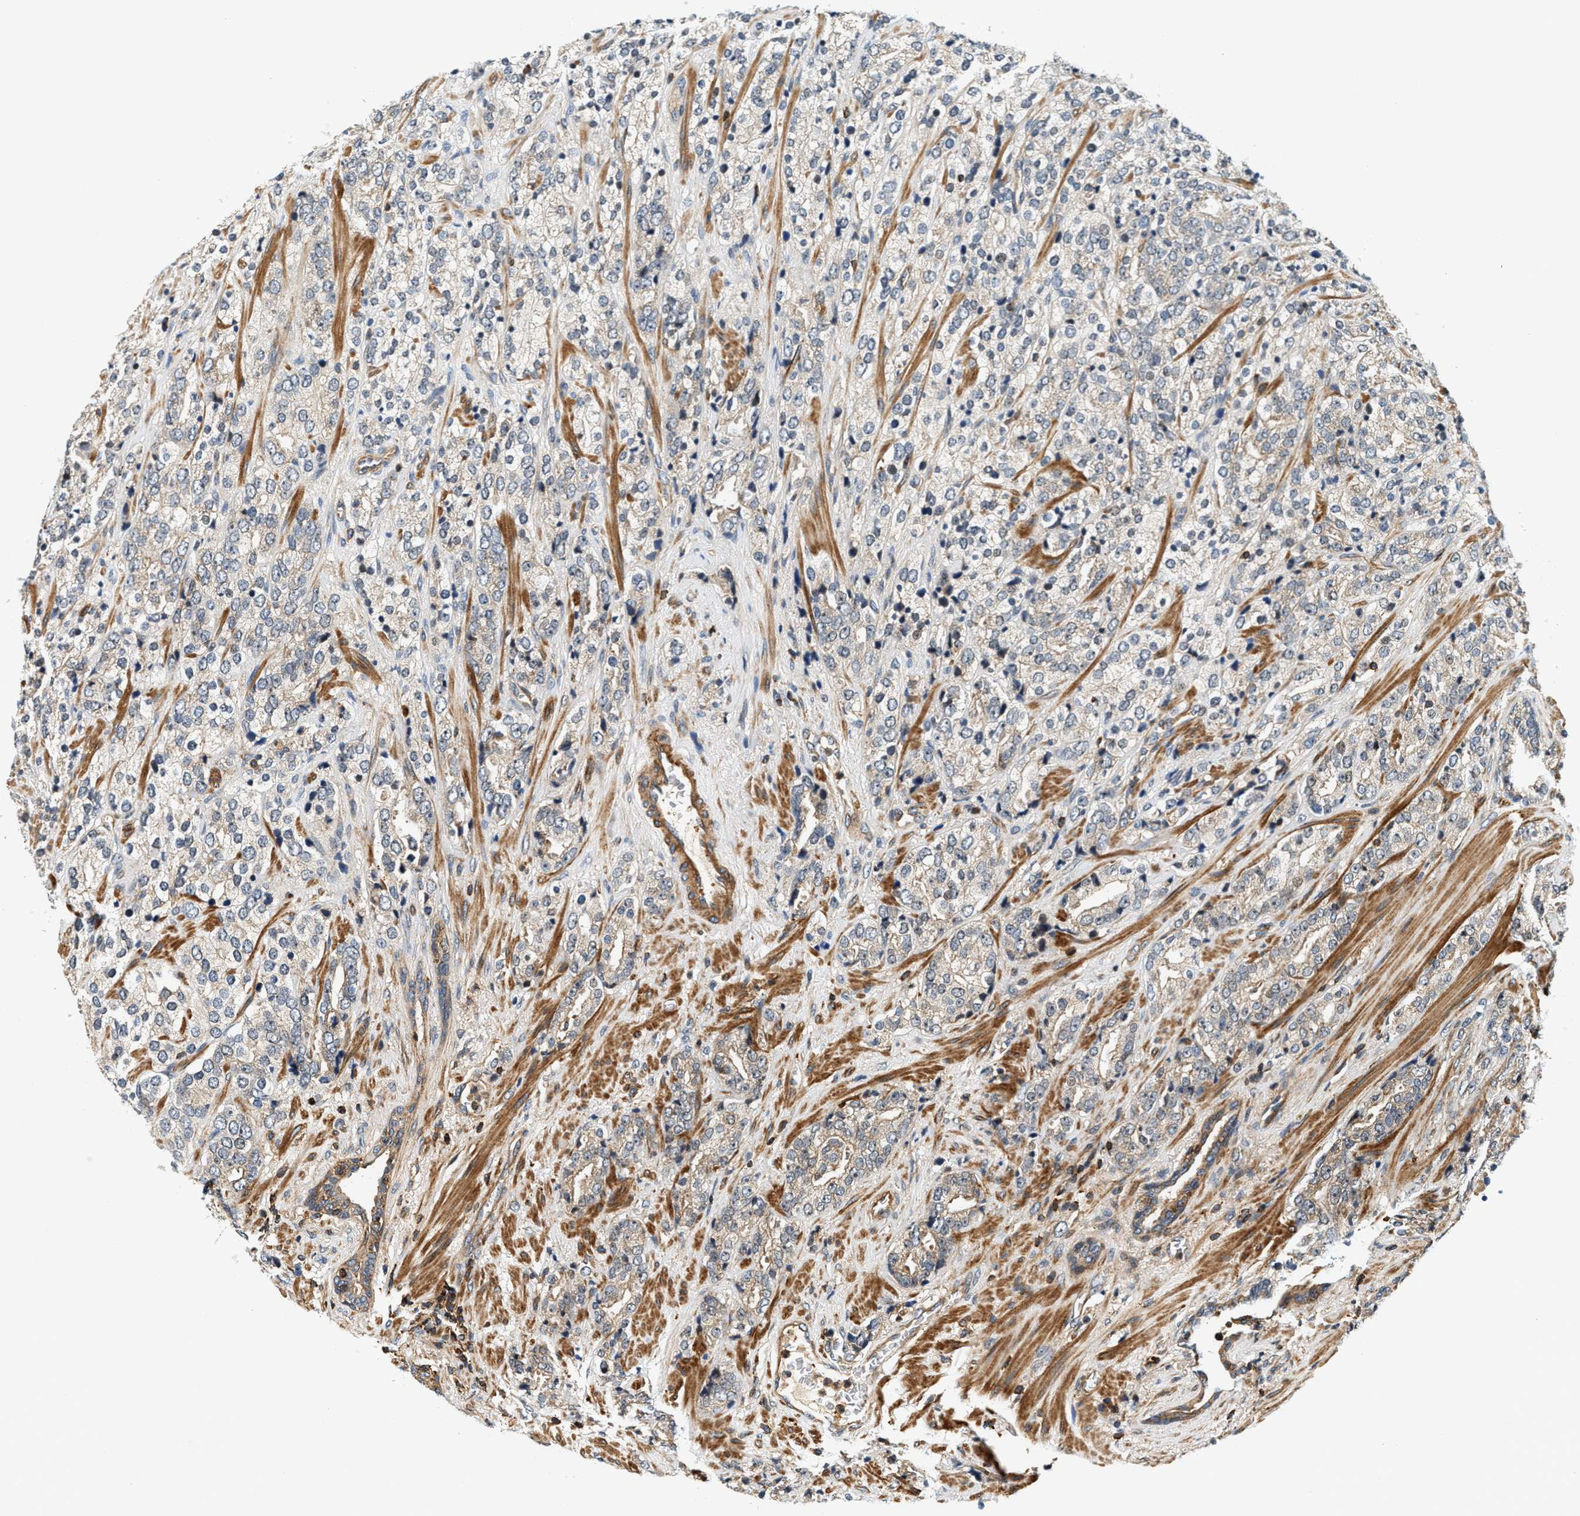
{"staining": {"intensity": "weak", "quantity": ">75%", "location": "cytoplasmic/membranous"}, "tissue": "prostate cancer", "cell_type": "Tumor cells", "image_type": "cancer", "snomed": [{"axis": "morphology", "description": "Adenocarcinoma, High grade"}, {"axis": "topography", "description": "Prostate"}], "caption": "Immunohistochemical staining of human prostate adenocarcinoma (high-grade) reveals weak cytoplasmic/membranous protein staining in about >75% of tumor cells. Using DAB (3,3'-diaminobenzidine) (brown) and hematoxylin (blue) stains, captured at high magnification using brightfield microscopy.", "gene": "SAMD9", "patient": {"sex": "male", "age": 71}}